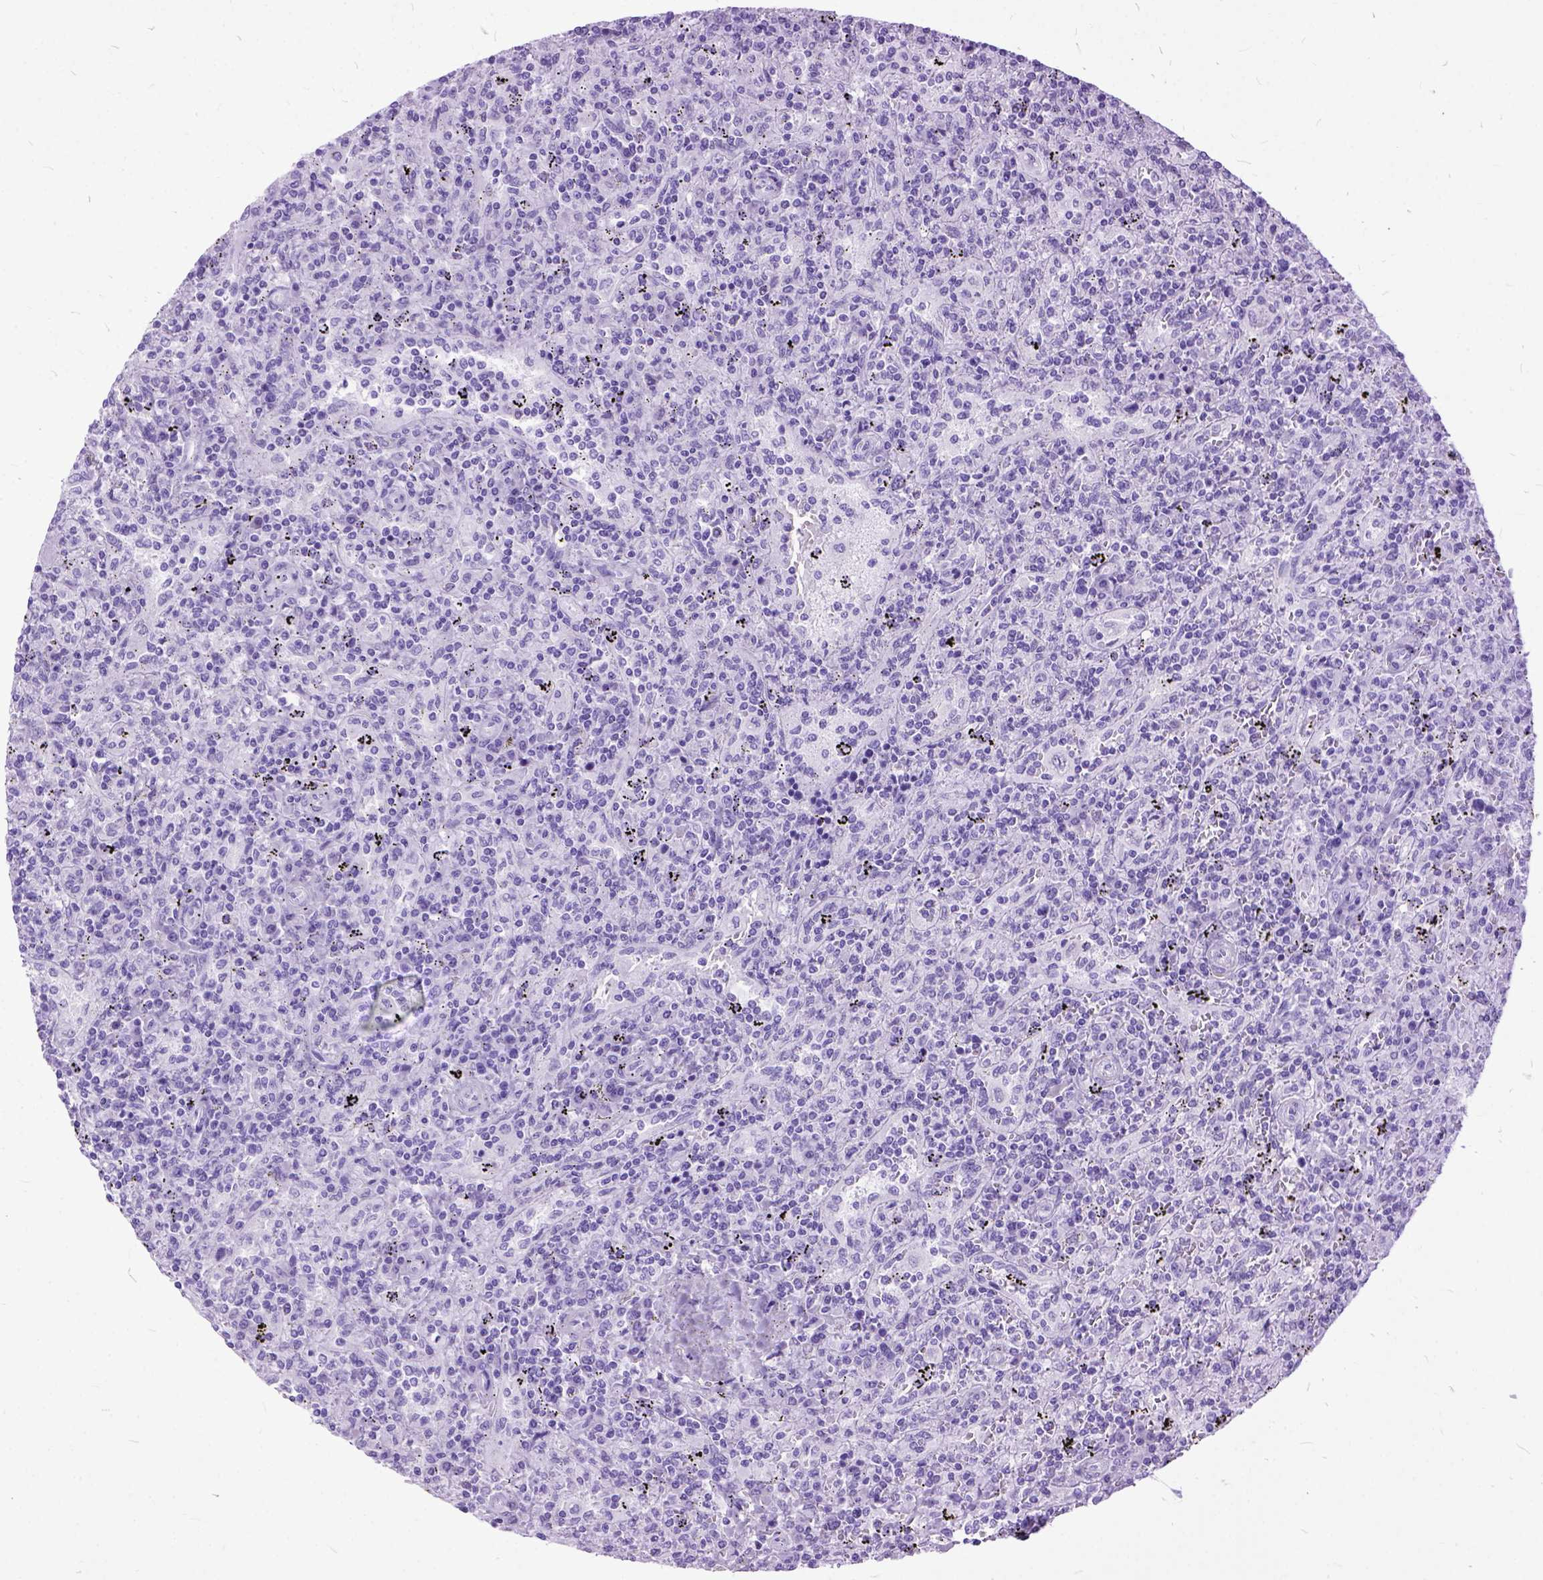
{"staining": {"intensity": "negative", "quantity": "none", "location": "none"}, "tissue": "lymphoma", "cell_type": "Tumor cells", "image_type": "cancer", "snomed": [{"axis": "morphology", "description": "Malignant lymphoma, non-Hodgkin's type, Low grade"}, {"axis": "topography", "description": "Spleen"}], "caption": "Tumor cells show no significant expression in malignant lymphoma, non-Hodgkin's type (low-grade).", "gene": "GNGT1", "patient": {"sex": "male", "age": 62}}